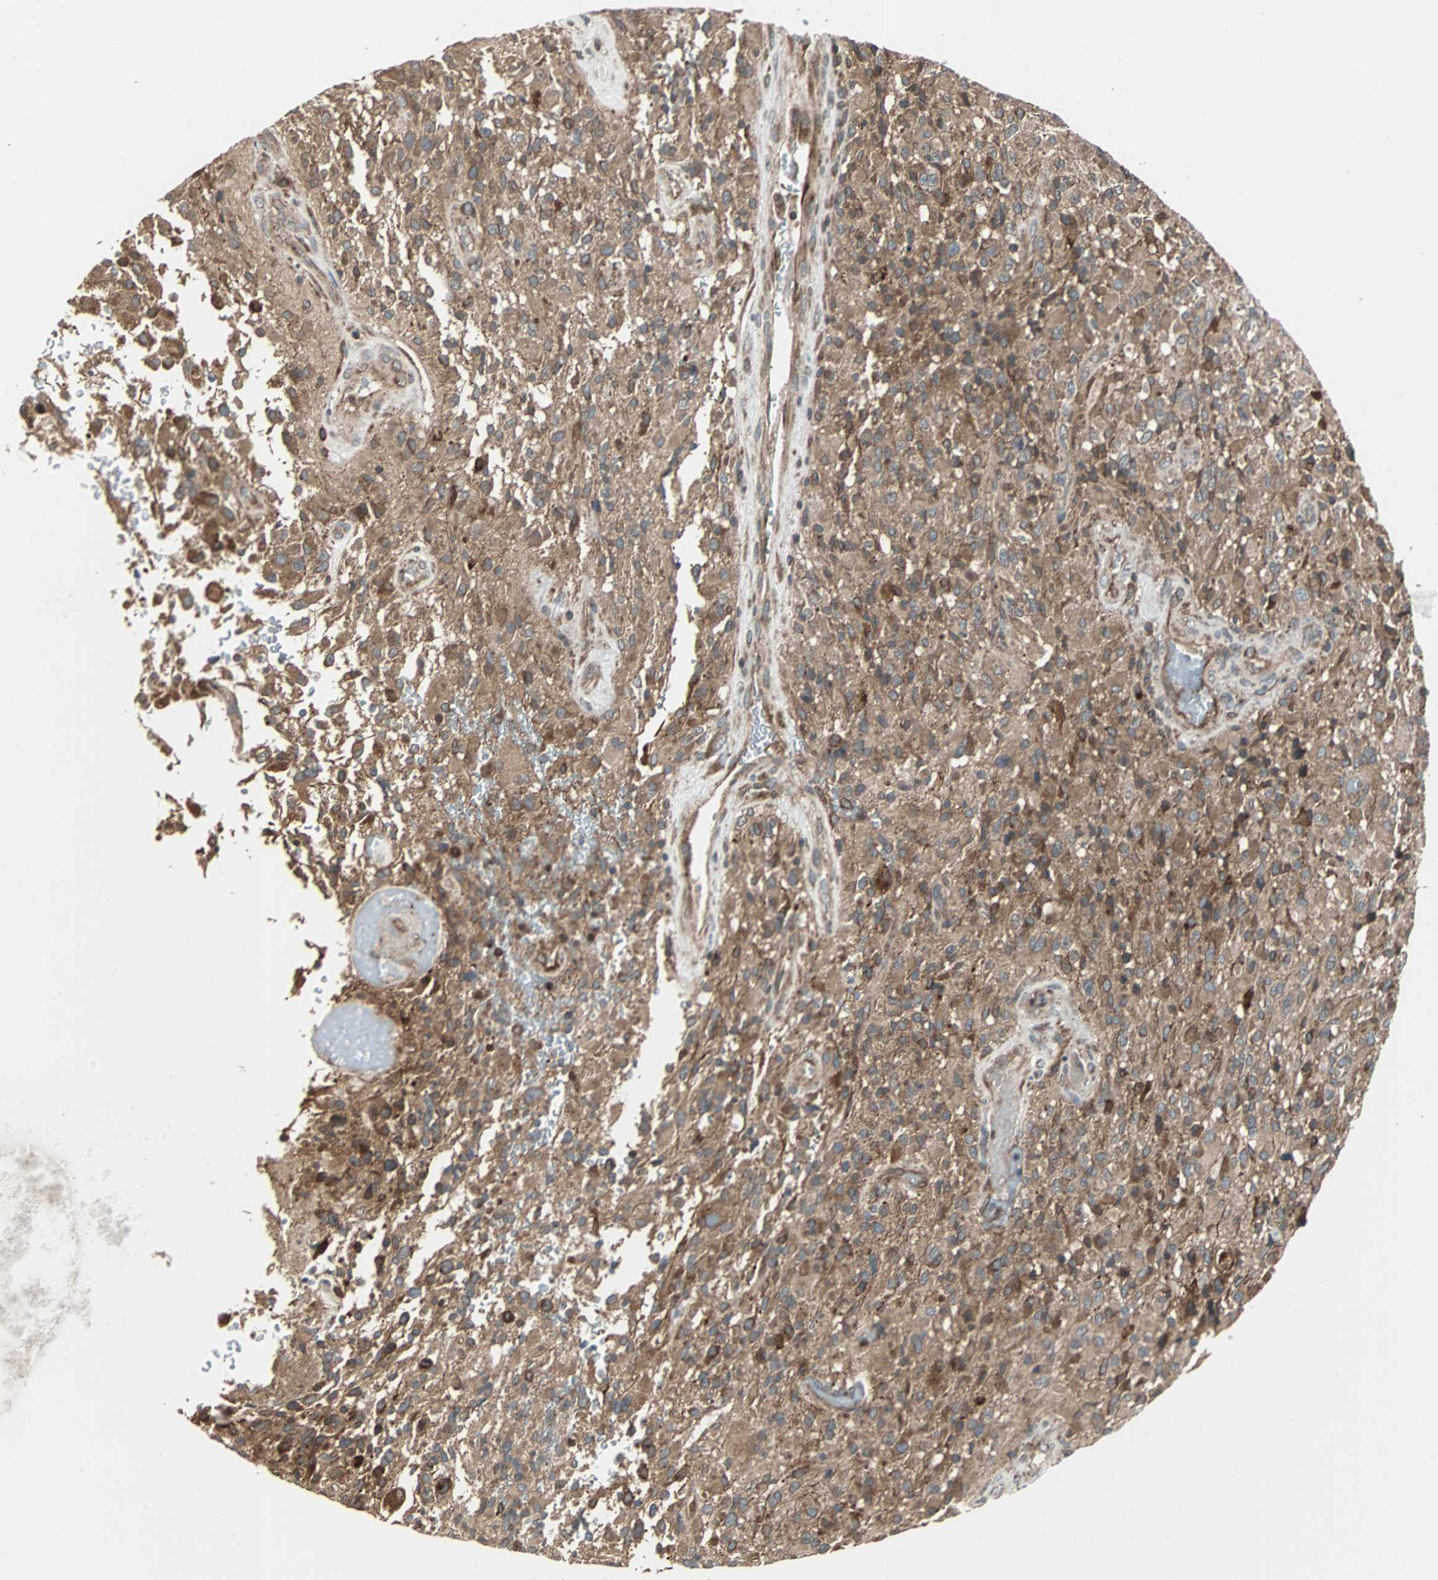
{"staining": {"intensity": "moderate", "quantity": ">75%", "location": "cytoplasmic/membranous"}, "tissue": "glioma", "cell_type": "Tumor cells", "image_type": "cancer", "snomed": [{"axis": "morphology", "description": "Glioma, malignant, High grade"}, {"axis": "topography", "description": "Brain"}], "caption": "A micrograph of human malignant high-grade glioma stained for a protein displays moderate cytoplasmic/membranous brown staining in tumor cells.", "gene": "RAB7A", "patient": {"sex": "male", "age": 71}}